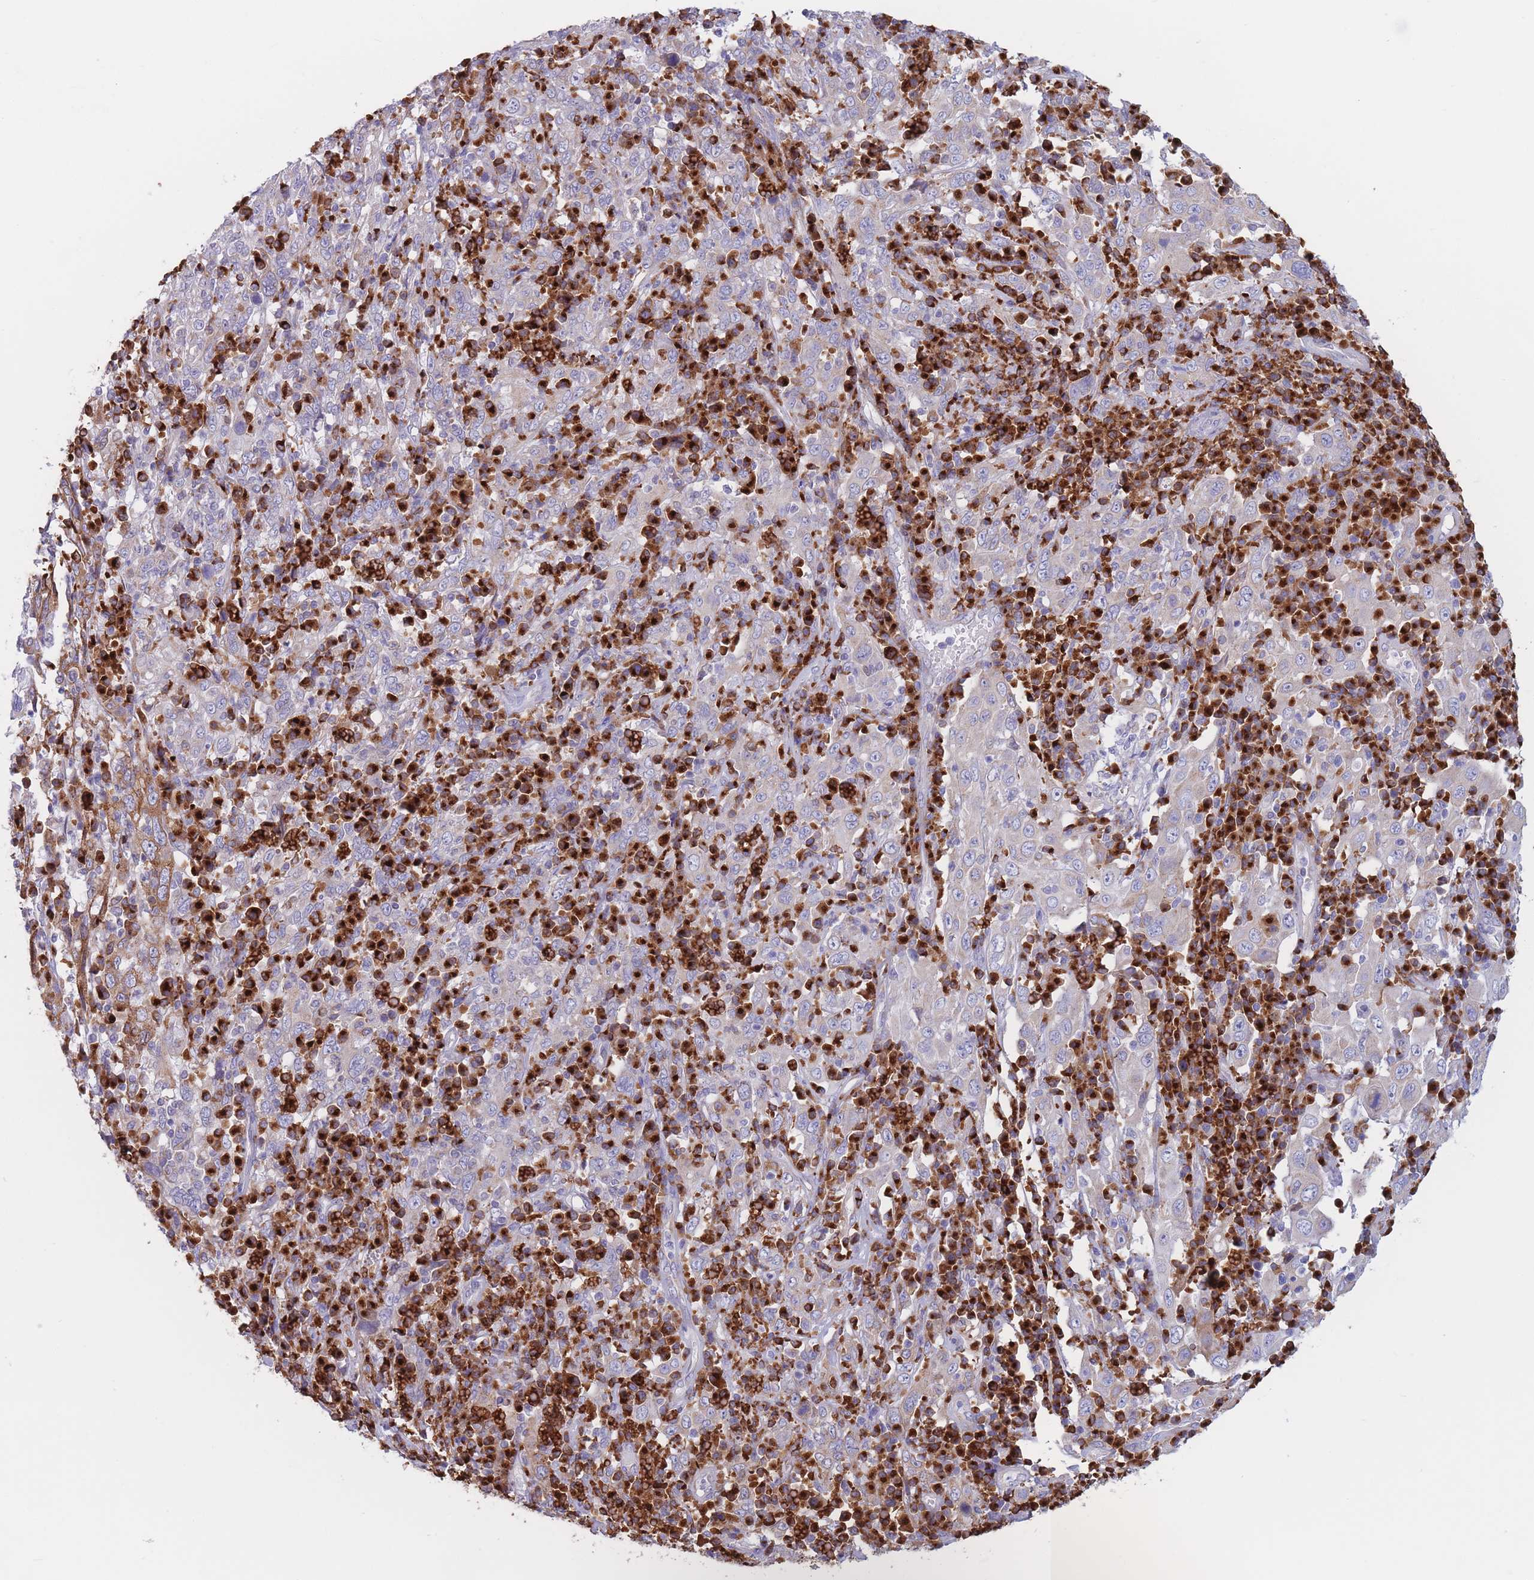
{"staining": {"intensity": "moderate", "quantity": "<25%", "location": "cytoplasmic/membranous"}, "tissue": "cervical cancer", "cell_type": "Tumor cells", "image_type": "cancer", "snomed": [{"axis": "morphology", "description": "Squamous cell carcinoma, NOS"}, {"axis": "topography", "description": "Cervix"}], "caption": "A brown stain labels moderate cytoplasmic/membranous staining of a protein in human cervical squamous cell carcinoma tumor cells.", "gene": "MRPL30", "patient": {"sex": "female", "age": 46}}